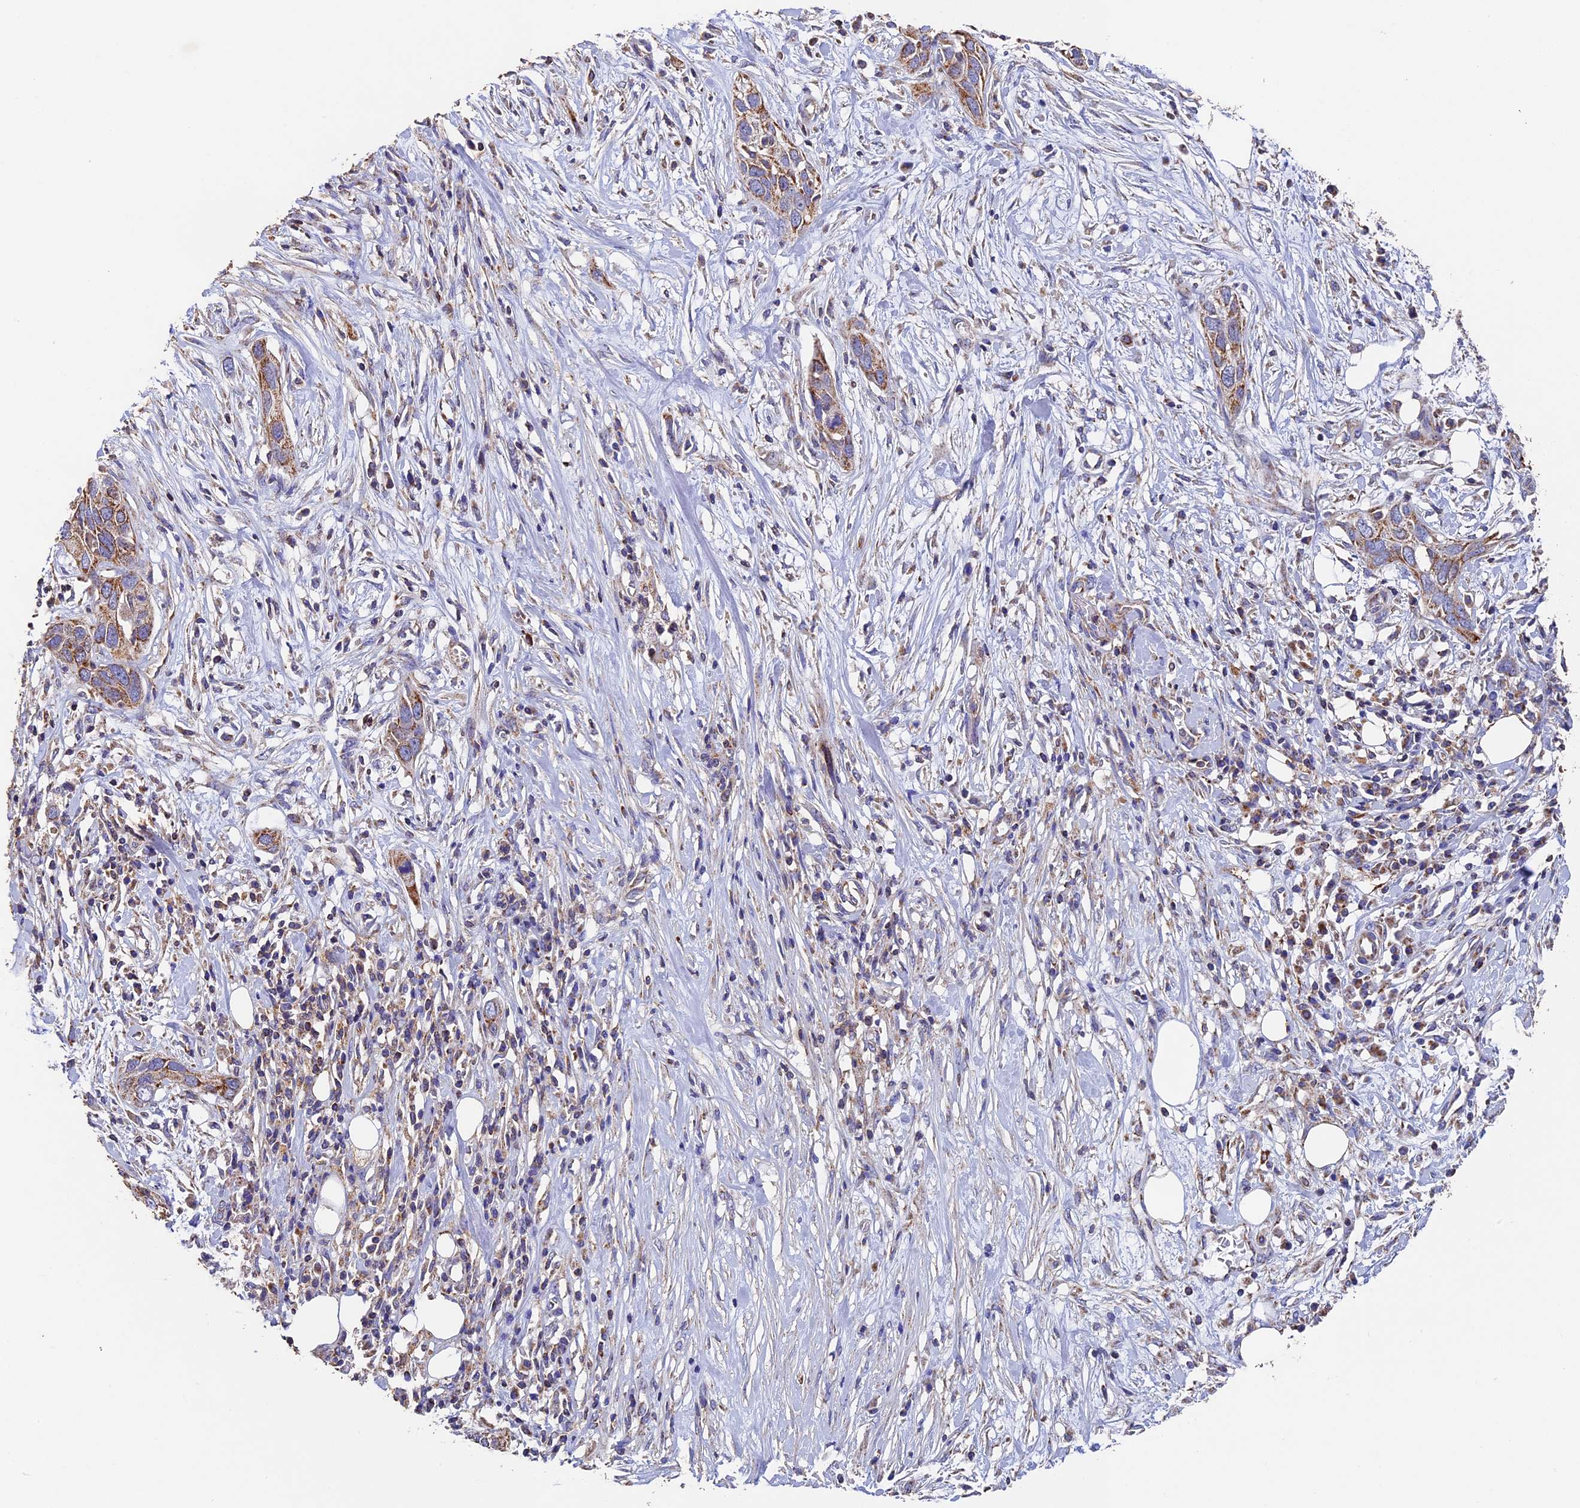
{"staining": {"intensity": "moderate", "quantity": ">75%", "location": "cytoplasmic/membranous"}, "tissue": "pancreatic cancer", "cell_type": "Tumor cells", "image_type": "cancer", "snomed": [{"axis": "morphology", "description": "Adenocarcinoma, NOS"}, {"axis": "topography", "description": "Pancreas"}], "caption": "Pancreatic adenocarcinoma was stained to show a protein in brown. There is medium levels of moderate cytoplasmic/membranous expression in about >75% of tumor cells. (DAB (3,3'-diaminobenzidine) IHC with brightfield microscopy, high magnification).", "gene": "ADAT1", "patient": {"sex": "female", "age": 60}}